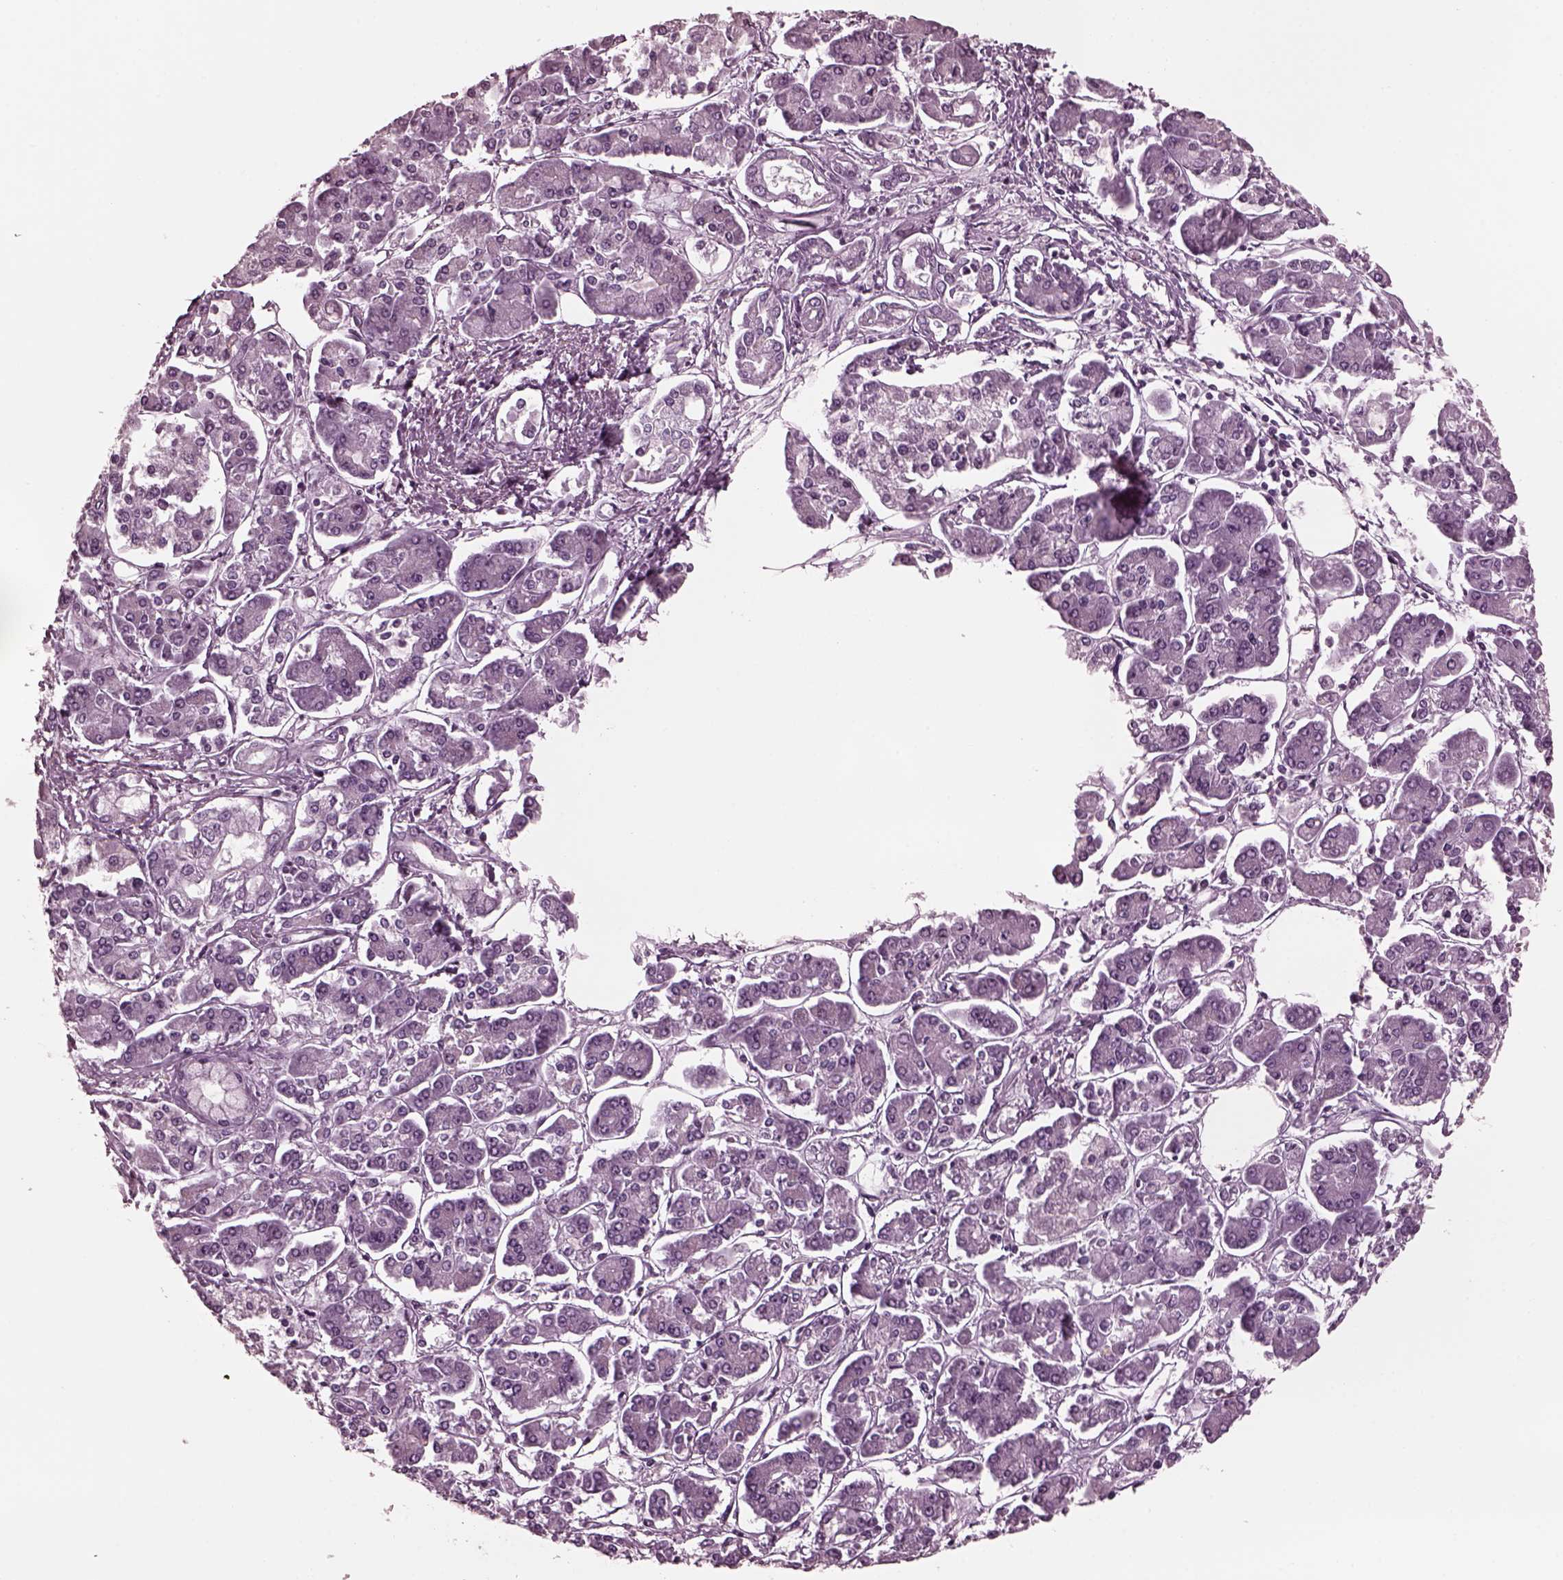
{"staining": {"intensity": "negative", "quantity": "none", "location": "none"}, "tissue": "pancreatic cancer", "cell_type": "Tumor cells", "image_type": "cancer", "snomed": [{"axis": "morphology", "description": "Adenocarcinoma, NOS"}, {"axis": "topography", "description": "Pancreas"}], "caption": "Human pancreatic cancer stained for a protein using IHC reveals no staining in tumor cells.", "gene": "CGA", "patient": {"sex": "male", "age": 85}}